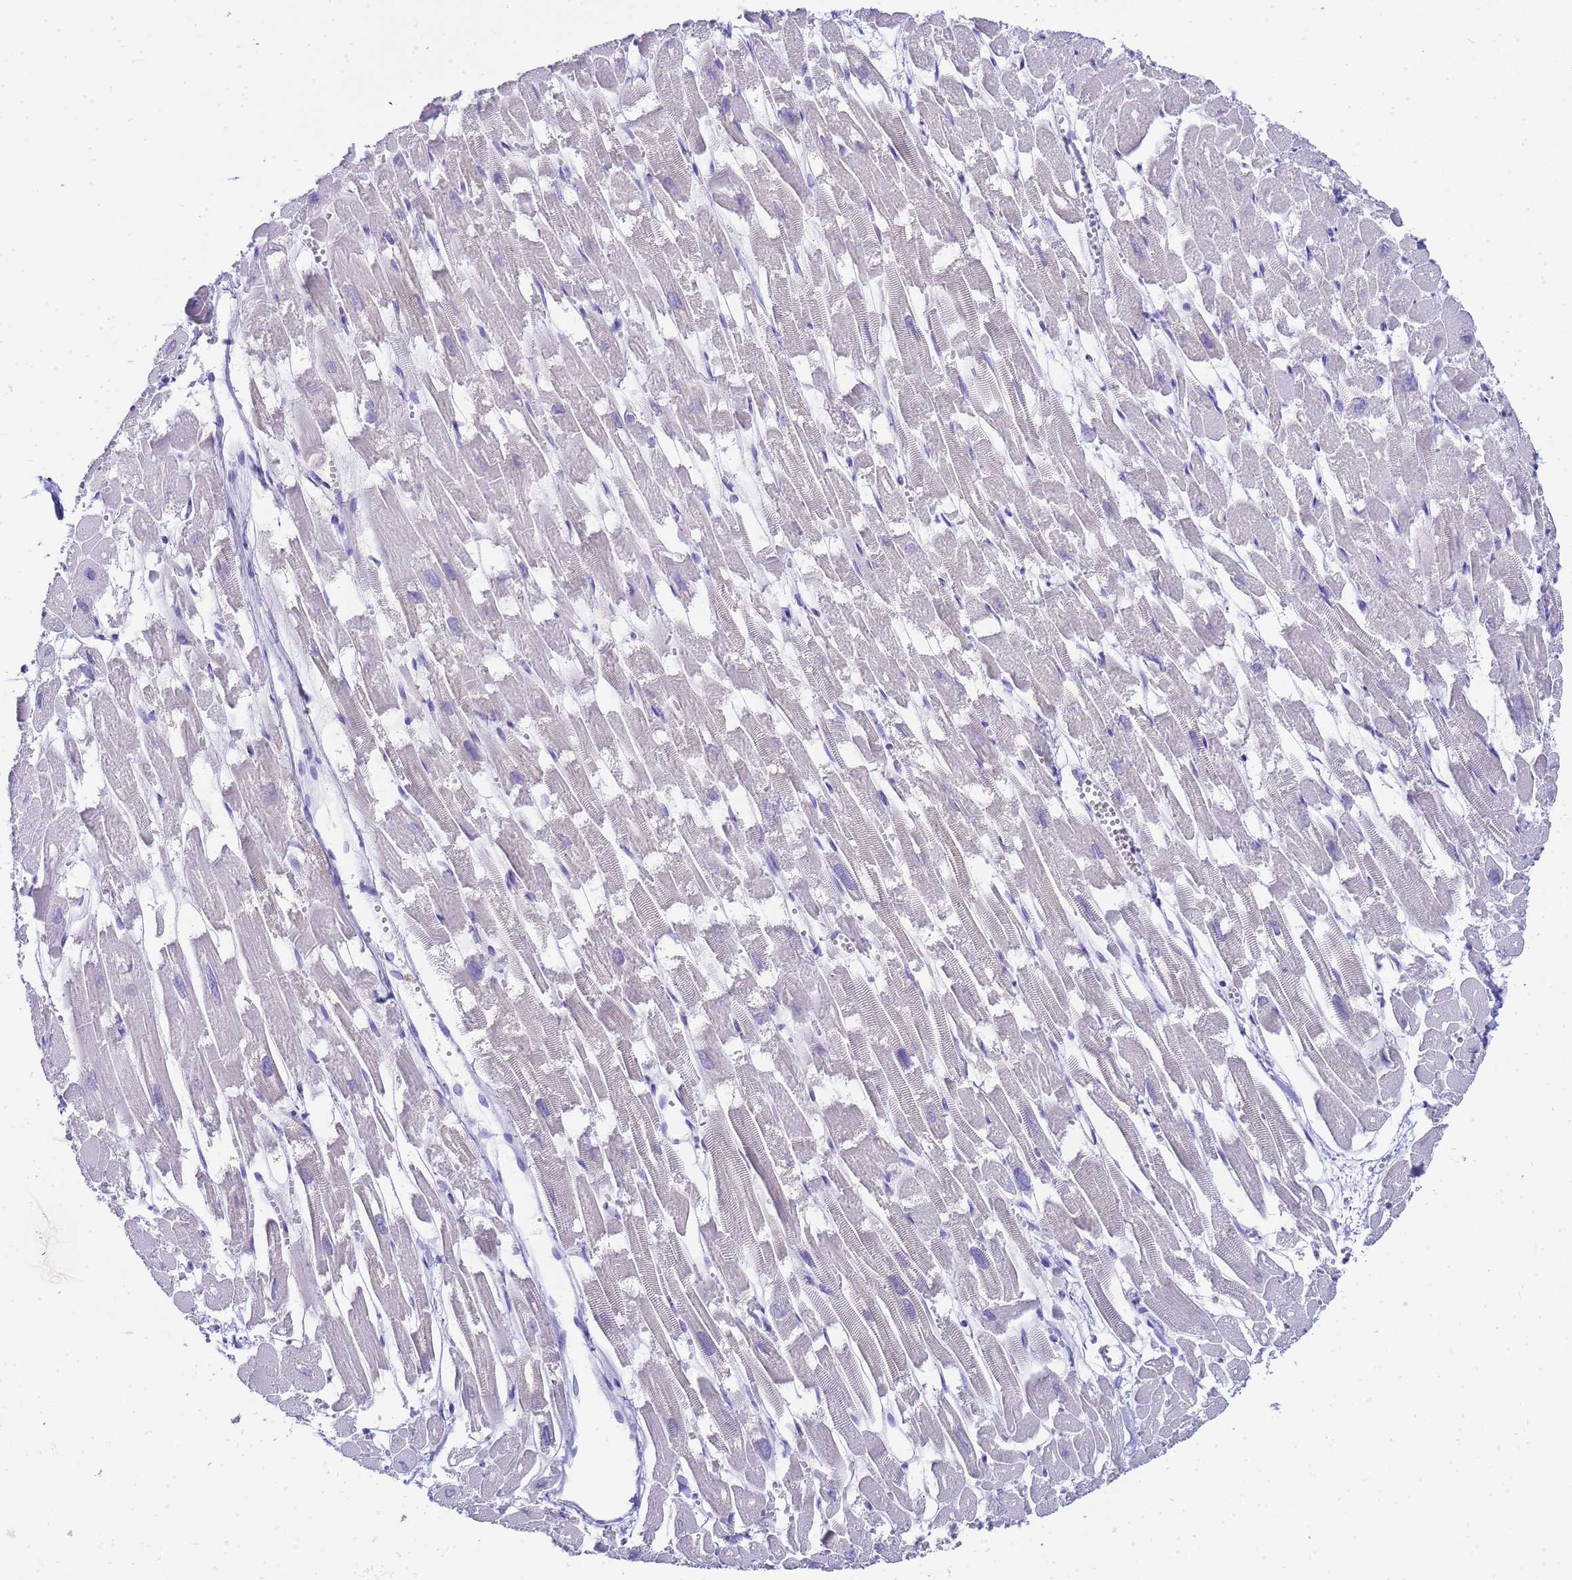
{"staining": {"intensity": "negative", "quantity": "none", "location": "none"}, "tissue": "heart muscle", "cell_type": "Cardiomyocytes", "image_type": "normal", "snomed": [{"axis": "morphology", "description": "Normal tissue, NOS"}, {"axis": "topography", "description": "Heart"}], "caption": "Human heart muscle stained for a protein using immunohistochemistry (IHC) displays no staining in cardiomyocytes.", "gene": "CKB", "patient": {"sex": "male", "age": 54}}